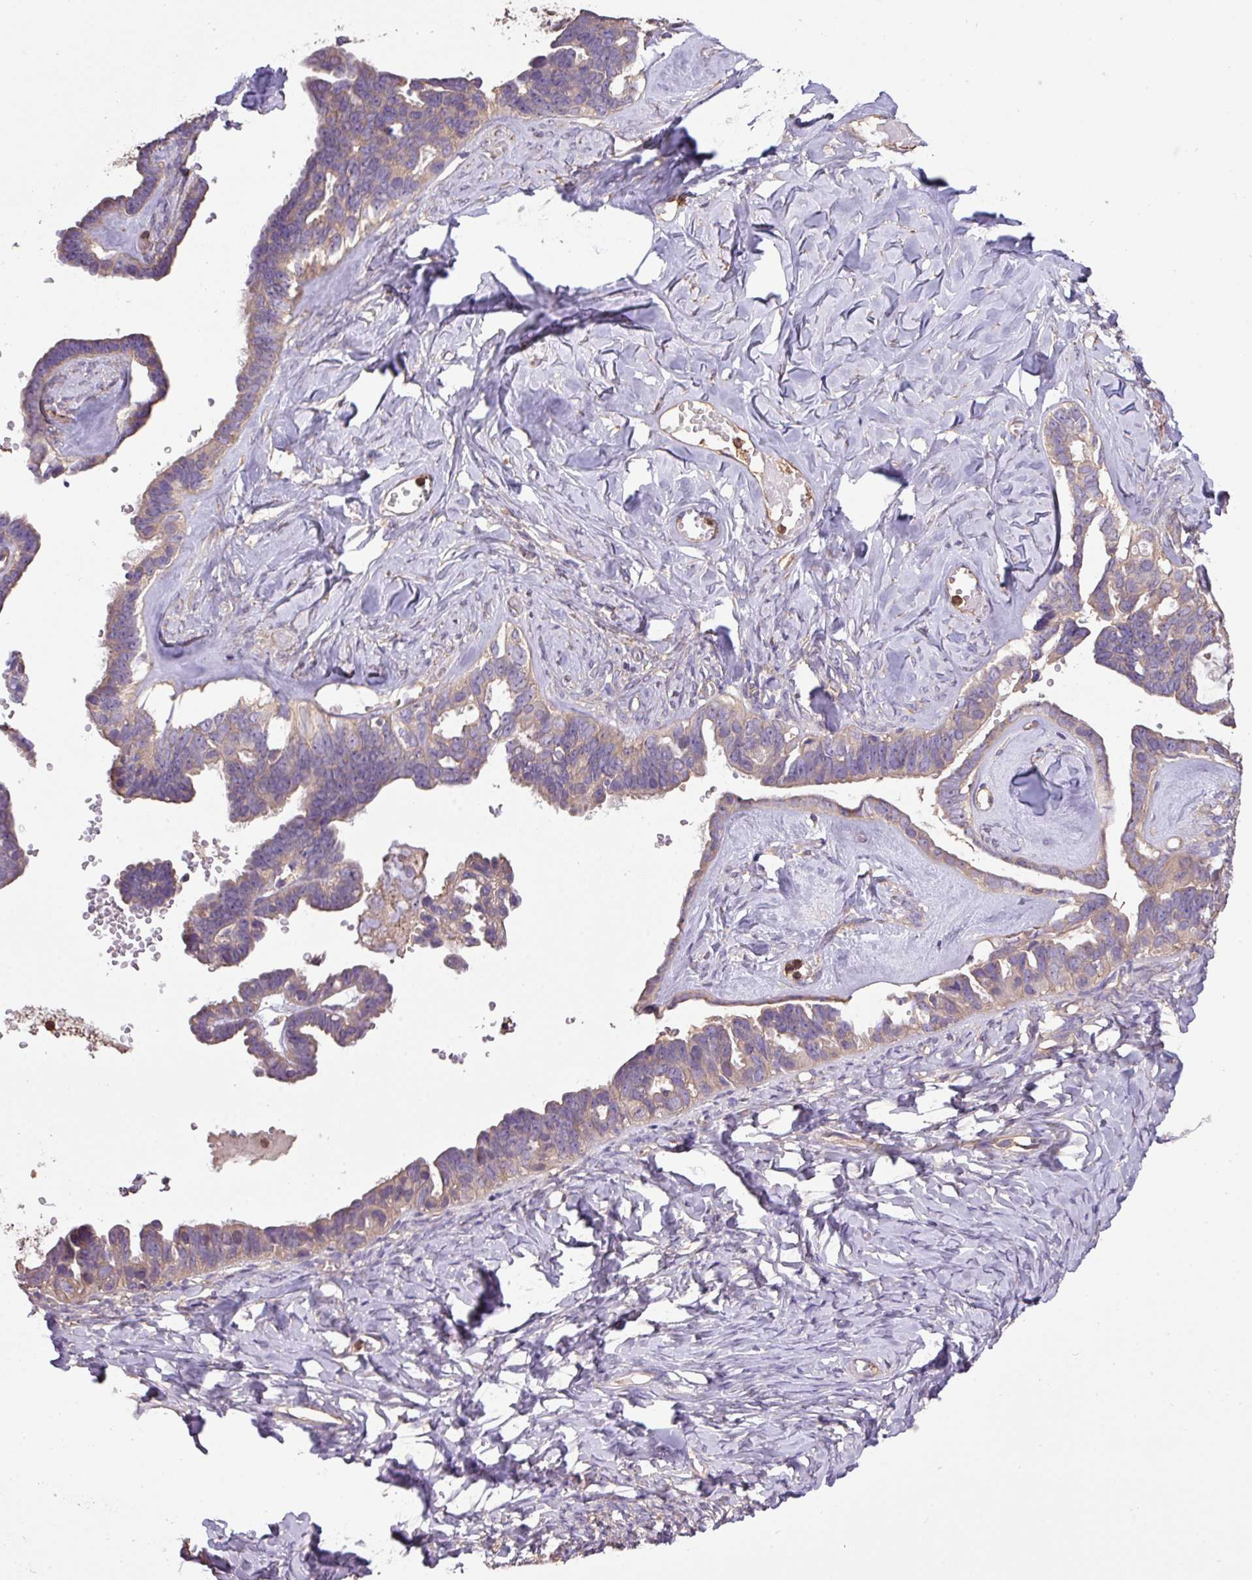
{"staining": {"intensity": "weak", "quantity": "25%-75%", "location": "cytoplasmic/membranous"}, "tissue": "ovarian cancer", "cell_type": "Tumor cells", "image_type": "cancer", "snomed": [{"axis": "morphology", "description": "Cystadenocarcinoma, serous, NOS"}, {"axis": "topography", "description": "Ovary"}], "caption": "Immunohistochemical staining of human ovarian cancer (serous cystadenocarcinoma) shows low levels of weak cytoplasmic/membranous protein positivity in about 25%-75% of tumor cells.", "gene": "CALML4", "patient": {"sex": "female", "age": 69}}